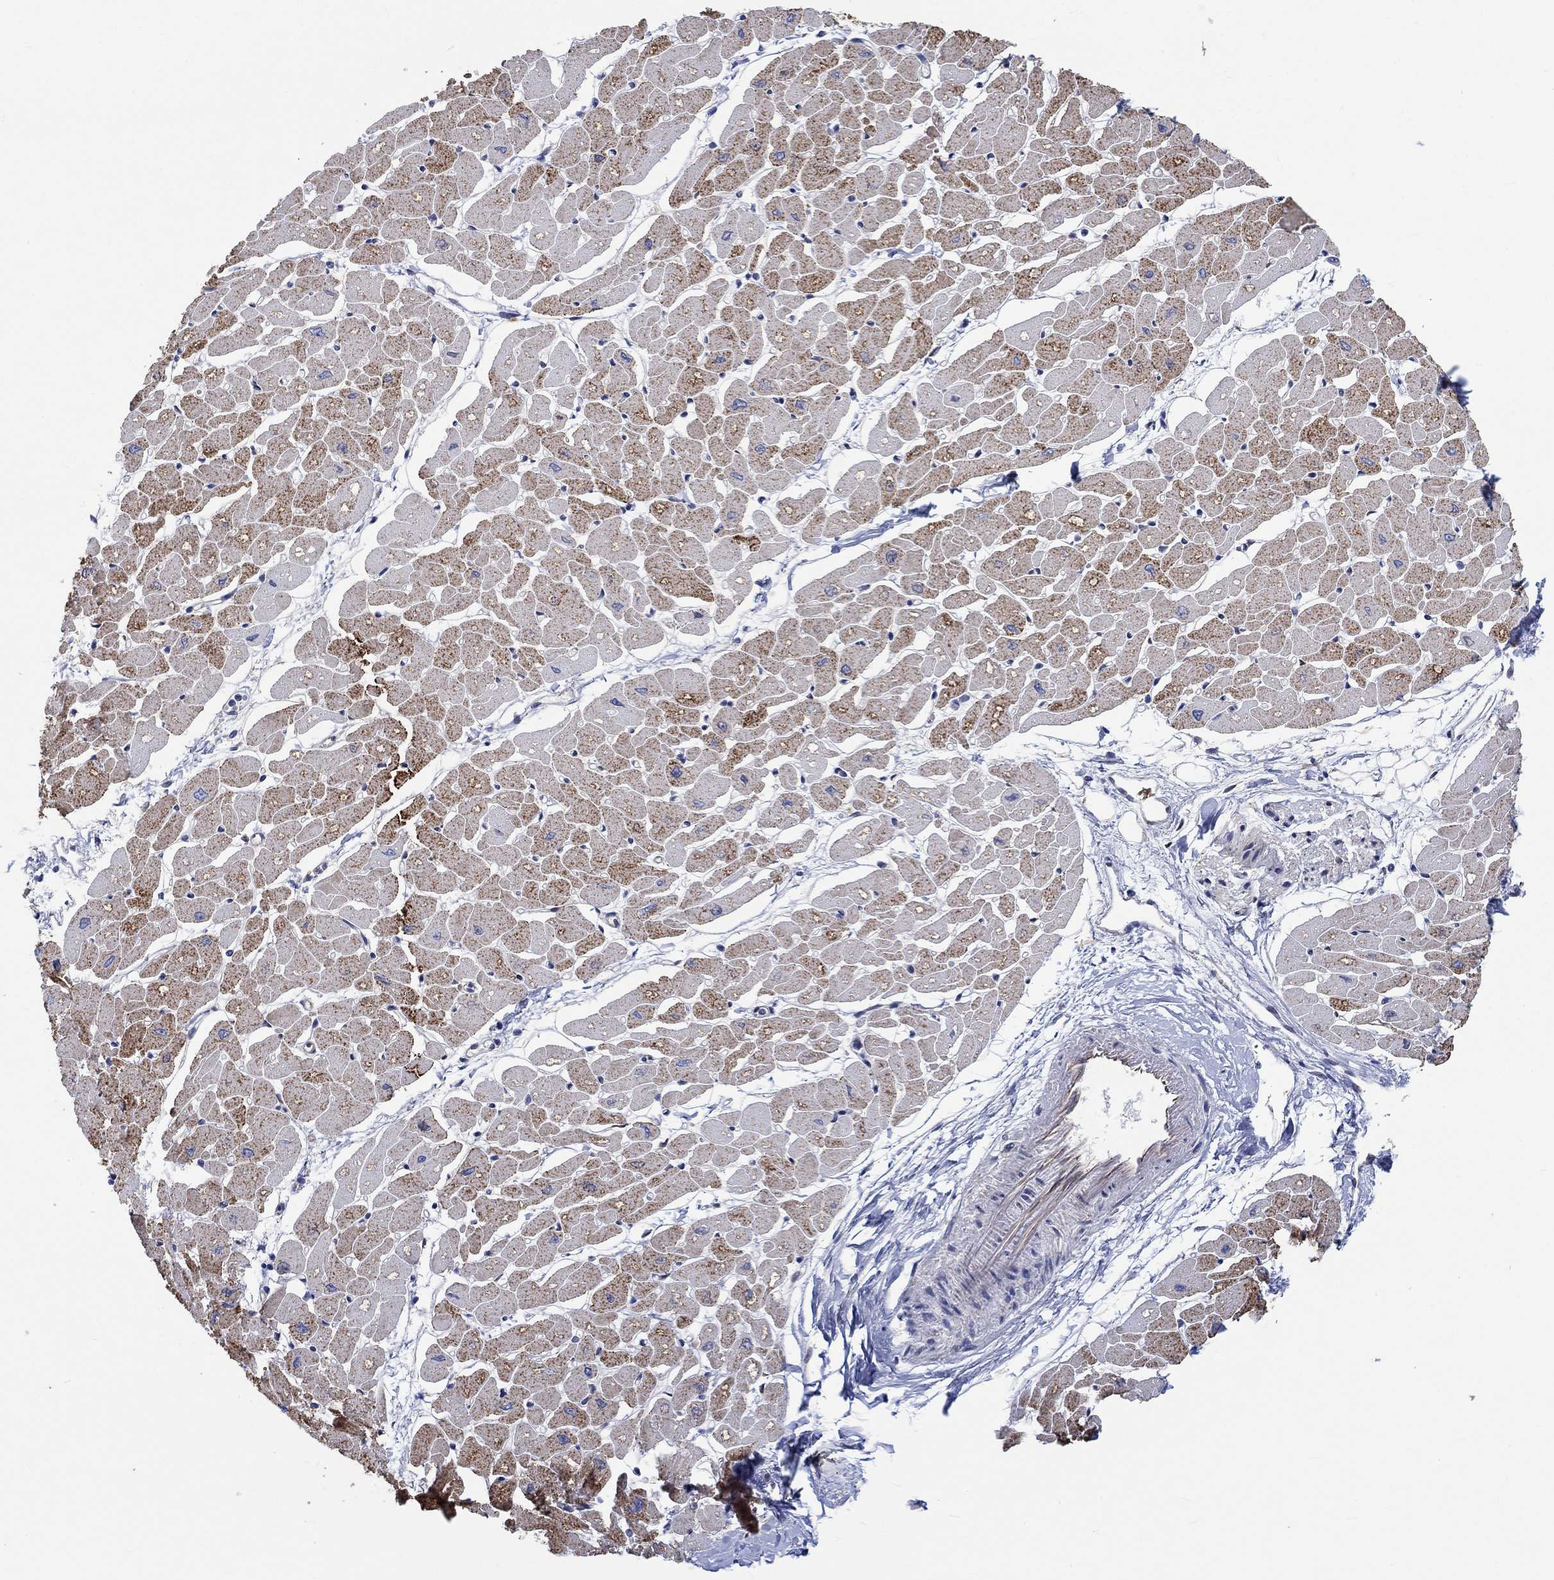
{"staining": {"intensity": "strong", "quantity": "<25%", "location": "cytoplasmic/membranous"}, "tissue": "heart muscle", "cell_type": "Cardiomyocytes", "image_type": "normal", "snomed": [{"axis": "morphology", "description": "Normal tissue, NOS"}, {"axis": "topography", "description": "Heart"}], "caption": "A brown stain highlights strong cytoplasmic/membranous expression of a protein in cardiomyocytes of unremarkable human heart muscle. The protein is stained brown, and the nuclei are stained in blue (DAB (3,3'-diaminobenzidine) IHC with brightfield microscopy, high magnification).", "gene": "CAMK1D", "patient": {"sex": "male", "age": 57}}